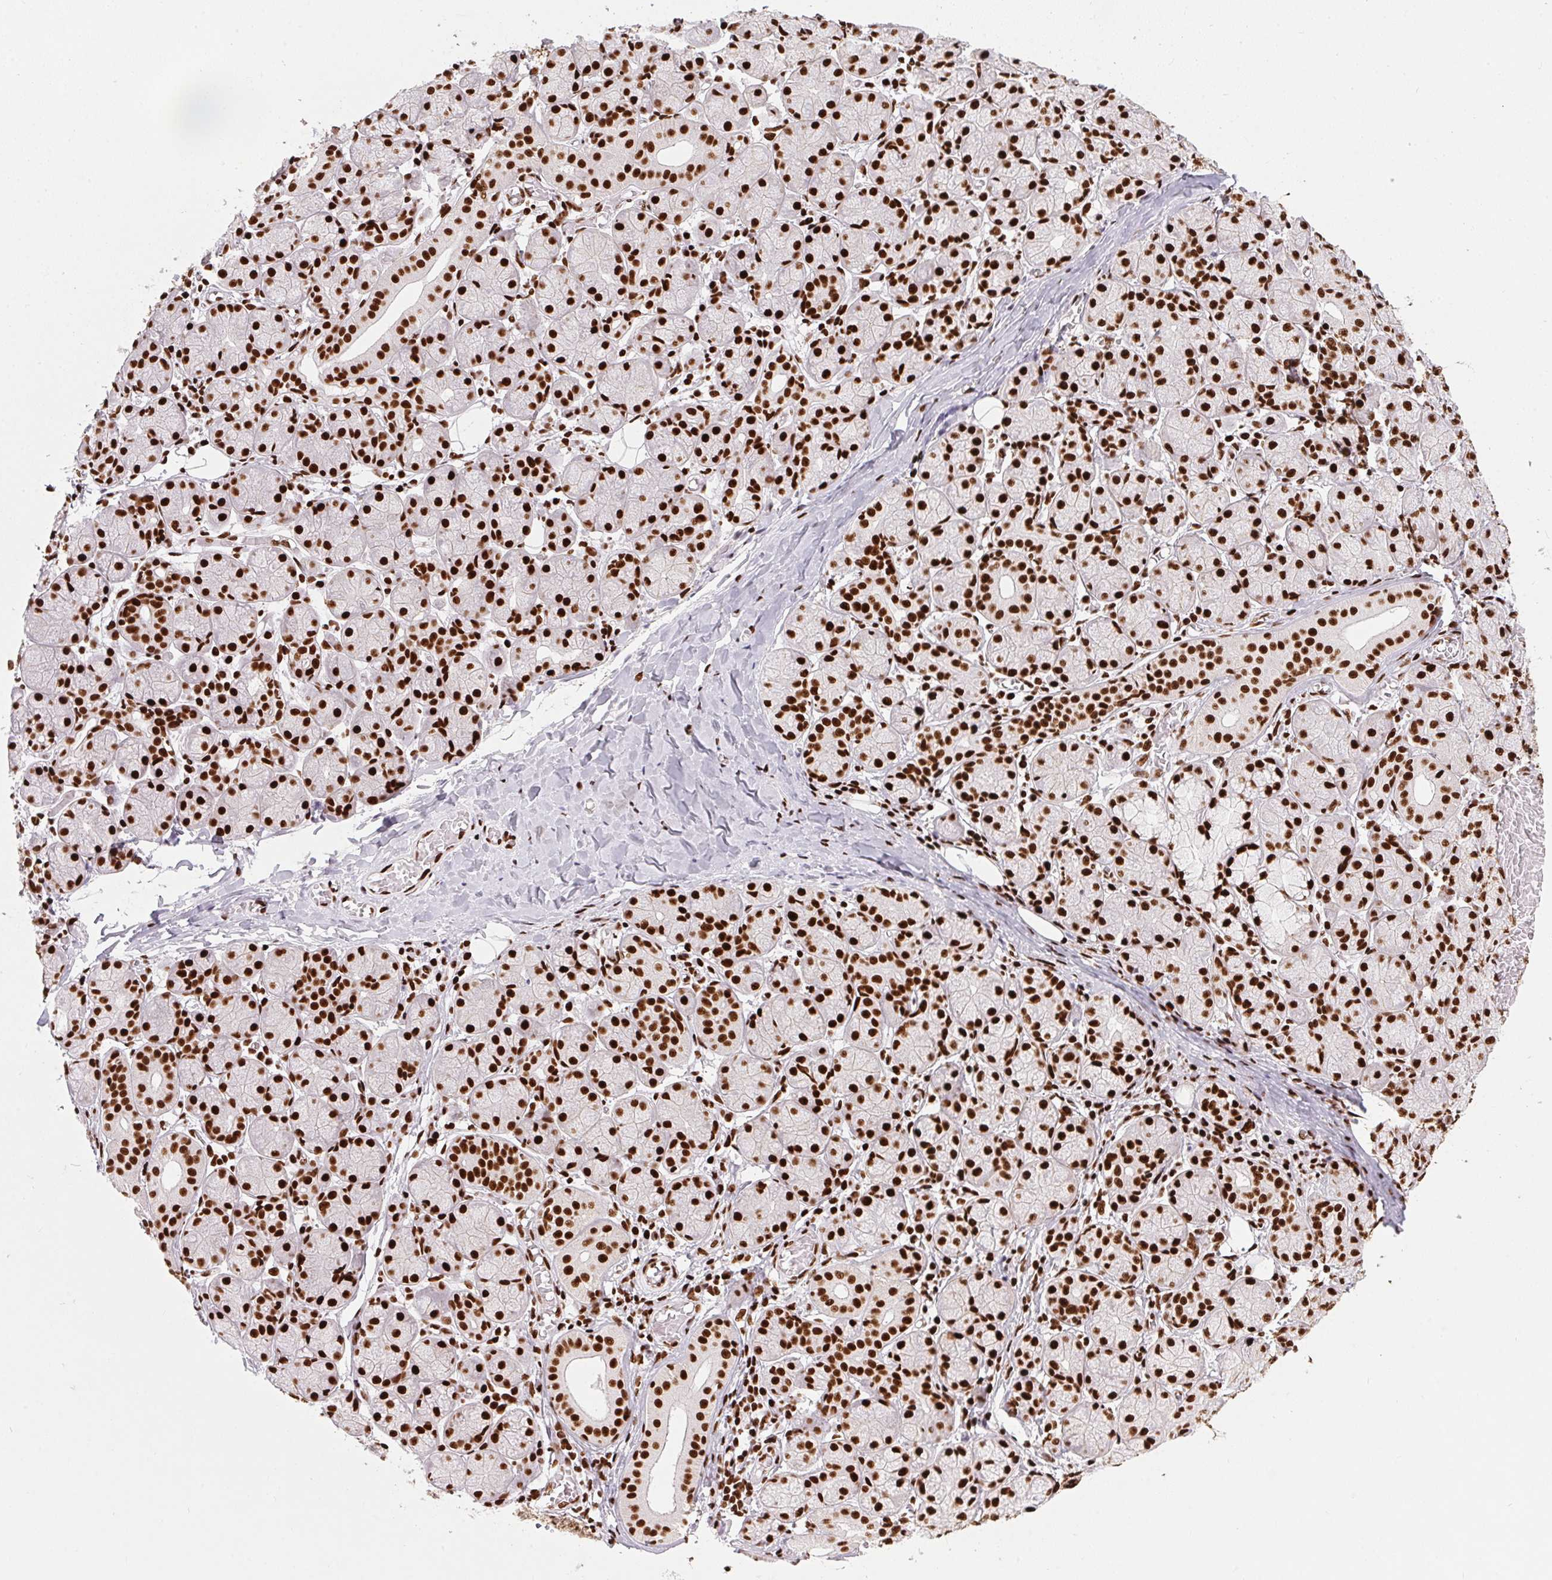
{"staining": {"intensity": "strong", "quantity": ">75%", "location": "nuclear"}, "tissue": "salivary gland", "cell_type": "Glandular cells", "image_type": "normal", "snomed": [{"axis": "morphology", "description": "Normal tissue, NOS"}, {"axis": "topography", "description": "Salivary gland"}, {"axis": "topography", "description": "Peripheral nerve tissue"}], "caption": "Salivary gland stained with DAB immunohistochemistry shows high levels of strong nuclear positivity in about >75% of glandular cells.", "gene": "PAGE3", "patient": {"sex": "female", "age": 24}}